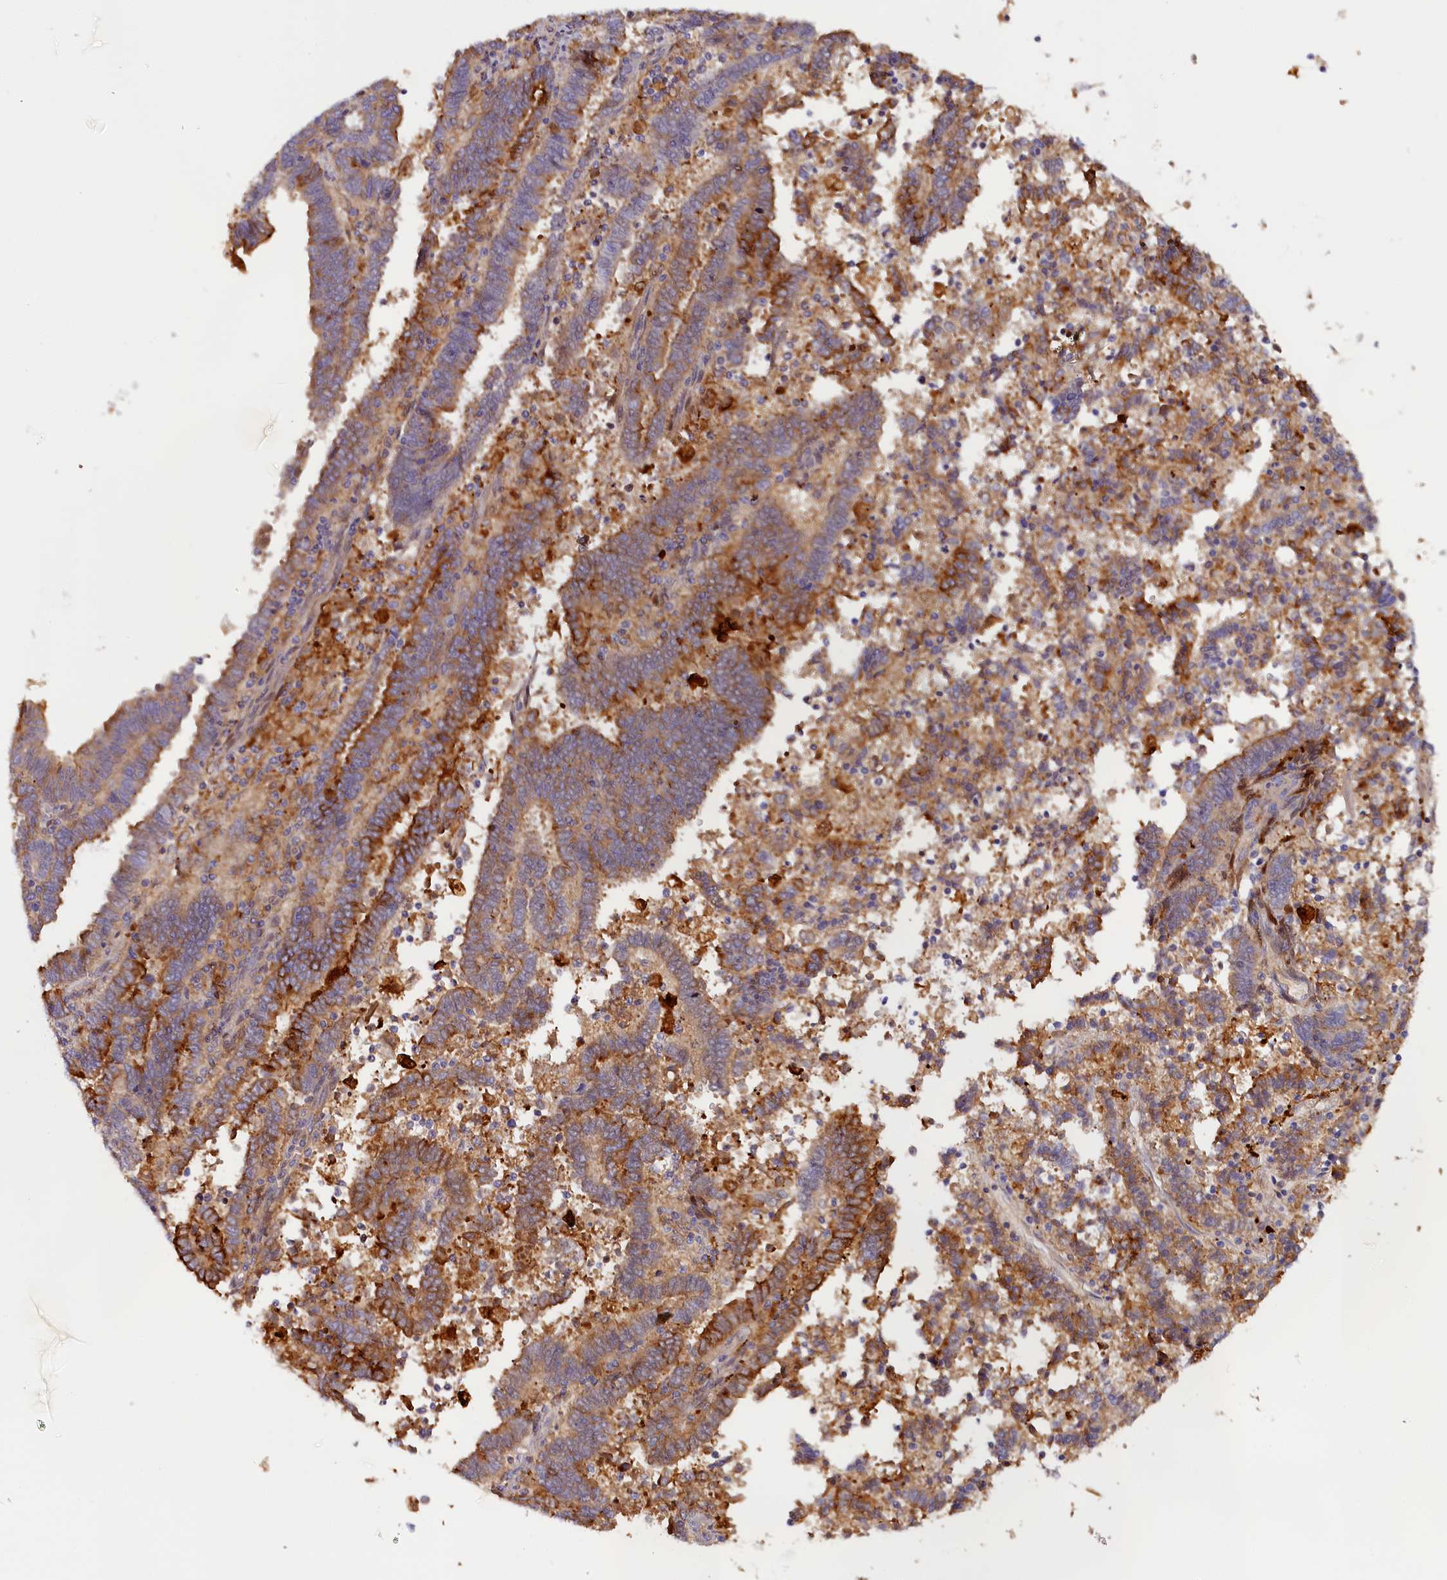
{"staining": {"intensity": "moderate", "quantity": "25%-75%", "location": "cytoplasmic/membranous"}, "tissue": "endometrial cancer", "cell_type": "Tumor cells", "image_type": "cancer", "snomed": [{"axis": "morphology", "description": "Adenocarcinoma, NOS"}, {"axis": "topography", "description": "Uterus"}], "caption": "High-power microscopy captured an immunohistochemistry (IHC) image of endometrial cancer (adenocarcinoma), revealing moderate cytoplasmic/membranous staining in approximately 25%-75% of tumor cells.", "gene": "KATNB1", "patient": {"sex": "female", "age": 83}}